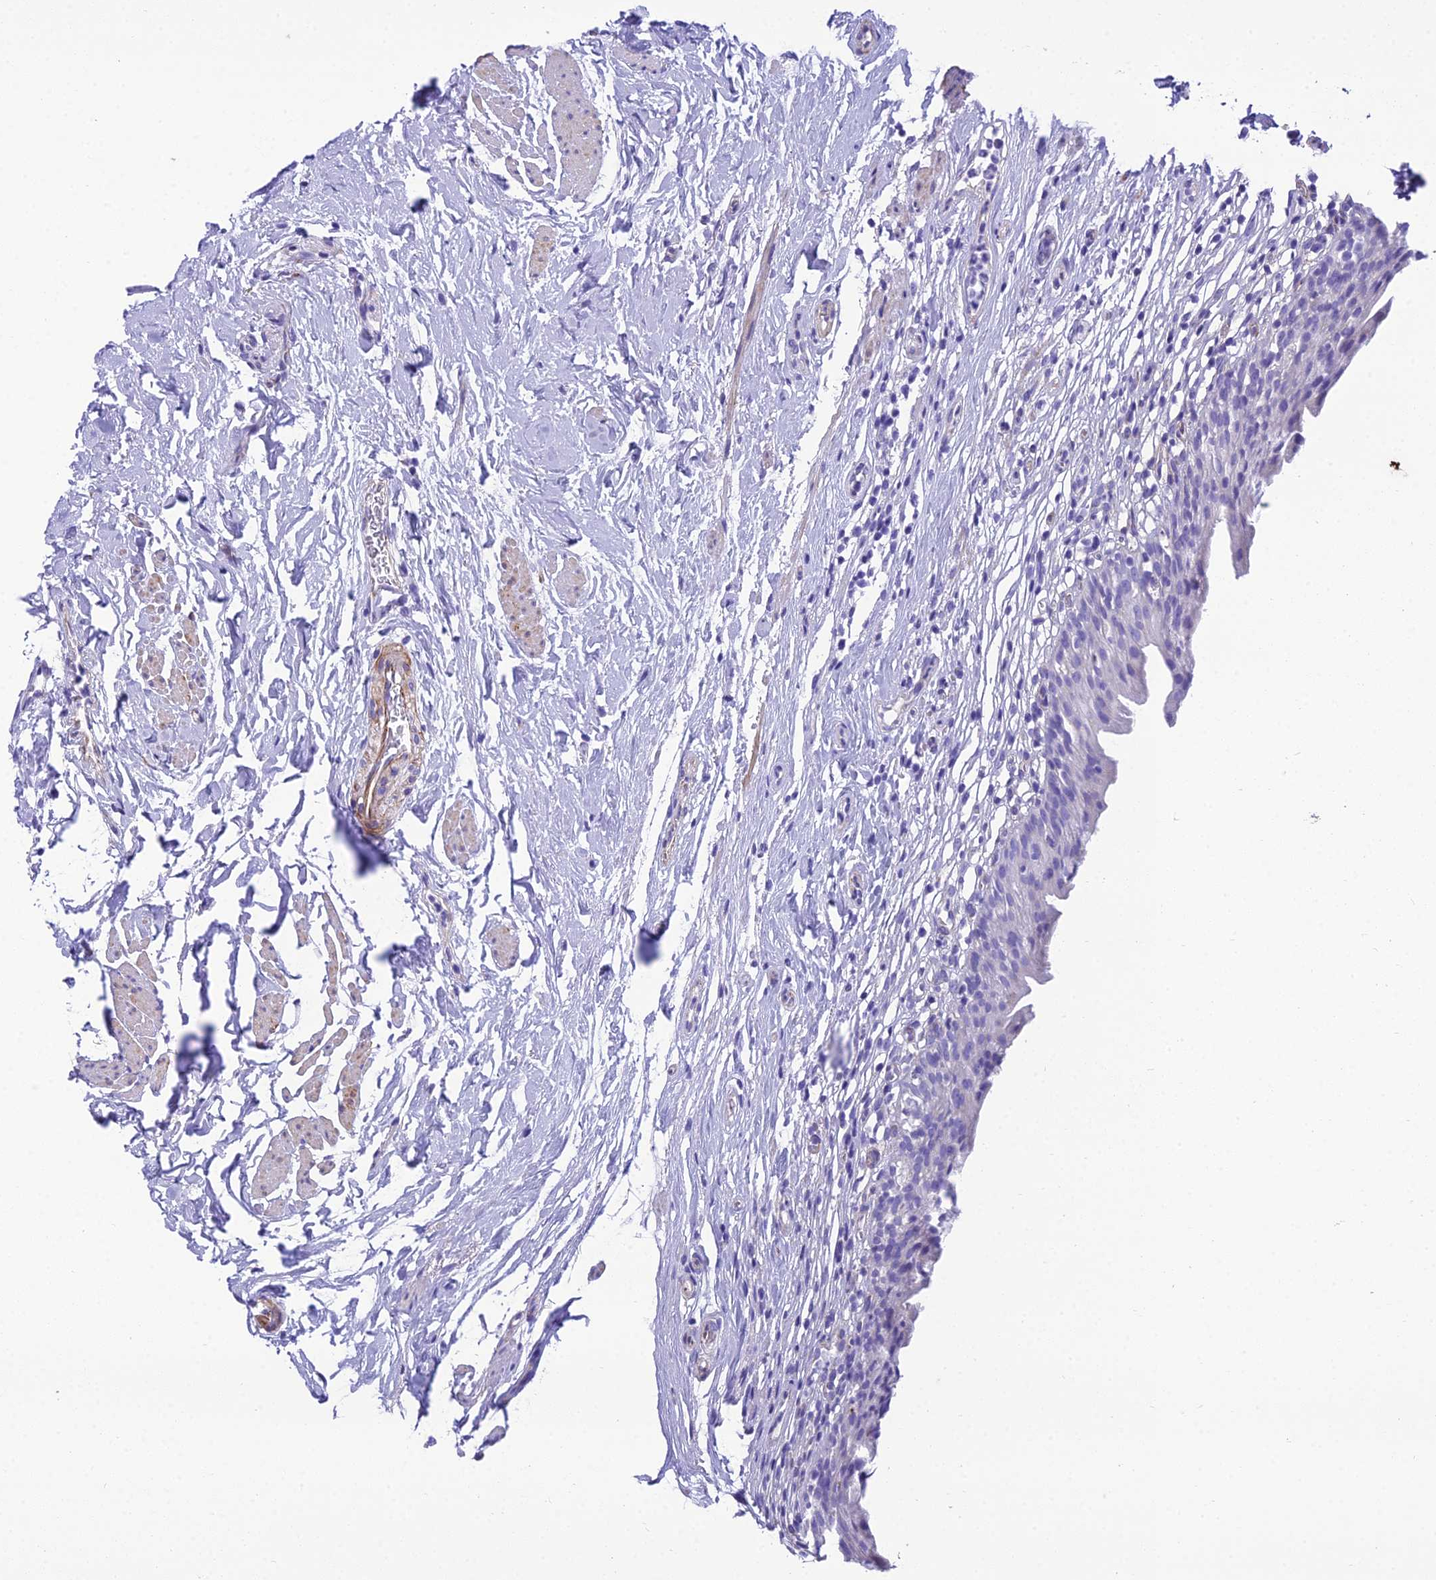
{"staining": {"intensity": "negative", "quantity": "none", "location": "none"}, "tissue": "urinary bladder", "cell_type": "Urothelial cells", "image_type": "normal", "snomed": [{"axis": "morphology", "description": "Normal tissue, NOS"}, {"axis": "morphology", "description": "Inflammation, NOS"}, {"axis": "topography", "description": "Urinary bladder"}], "caption": "Human urinary bladder stained for a protein using immunohistochemistry shows no staining in urothelial cells.", "gene": "GFRA1", "patient": {"sex": "male", "age": 63}}